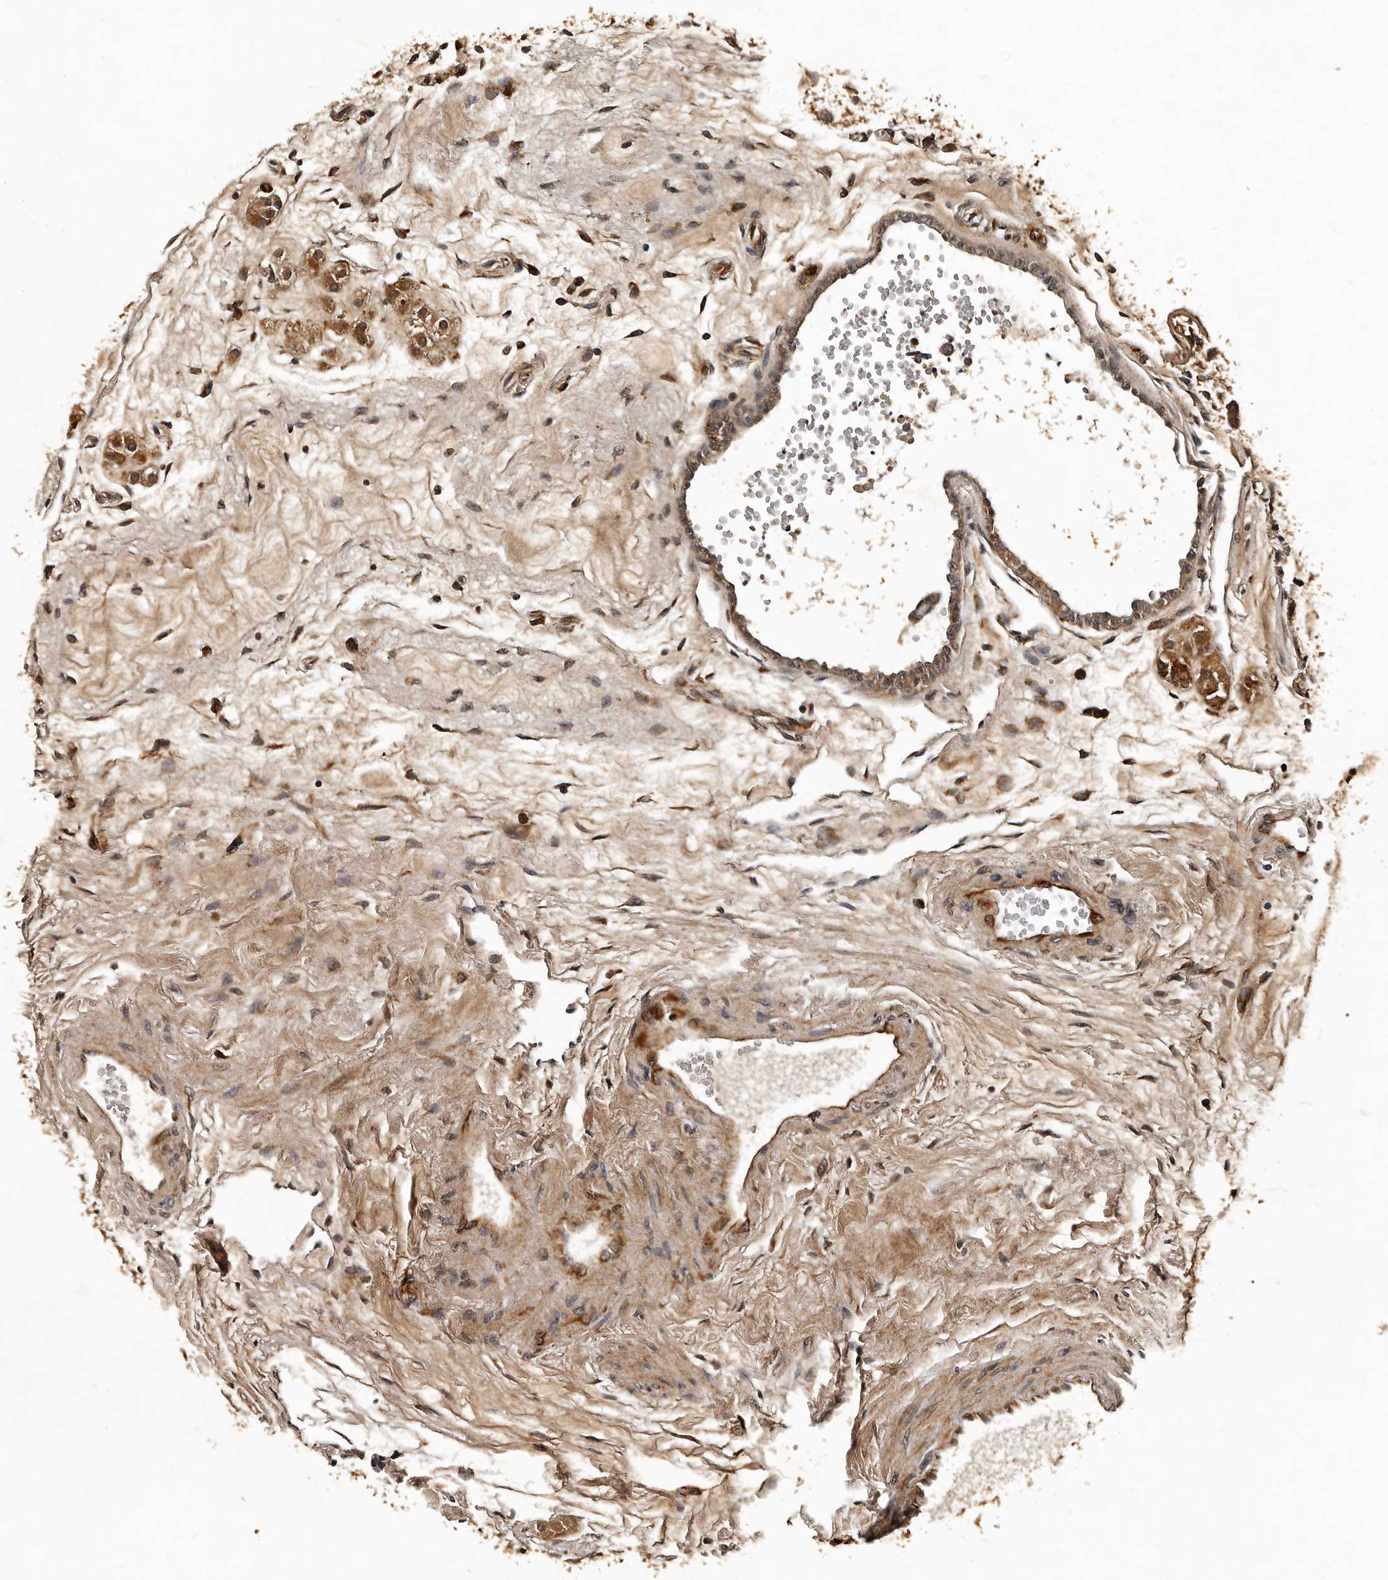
{"staining": {"intensity": "moderate", "quantity": ">75%", "location": "cytoplasmic/membranous"}, "tissue": "testis", "cell_type": "Cells in seminiferous ducts", "image_type": "normal", "snomed": [{"axis": "morphology", "description": "Normal tissue, NOS"}, {"axis": "topography", "description": "Testis"}], "caption": "A histopathology image of human testis stained for a protein demonstrates moderate cytoplasmic/membranous brown staining in cells in seminiferous ducts.", "gene": "CPNE3", "patient": {"sex": "male", "age": 56}}